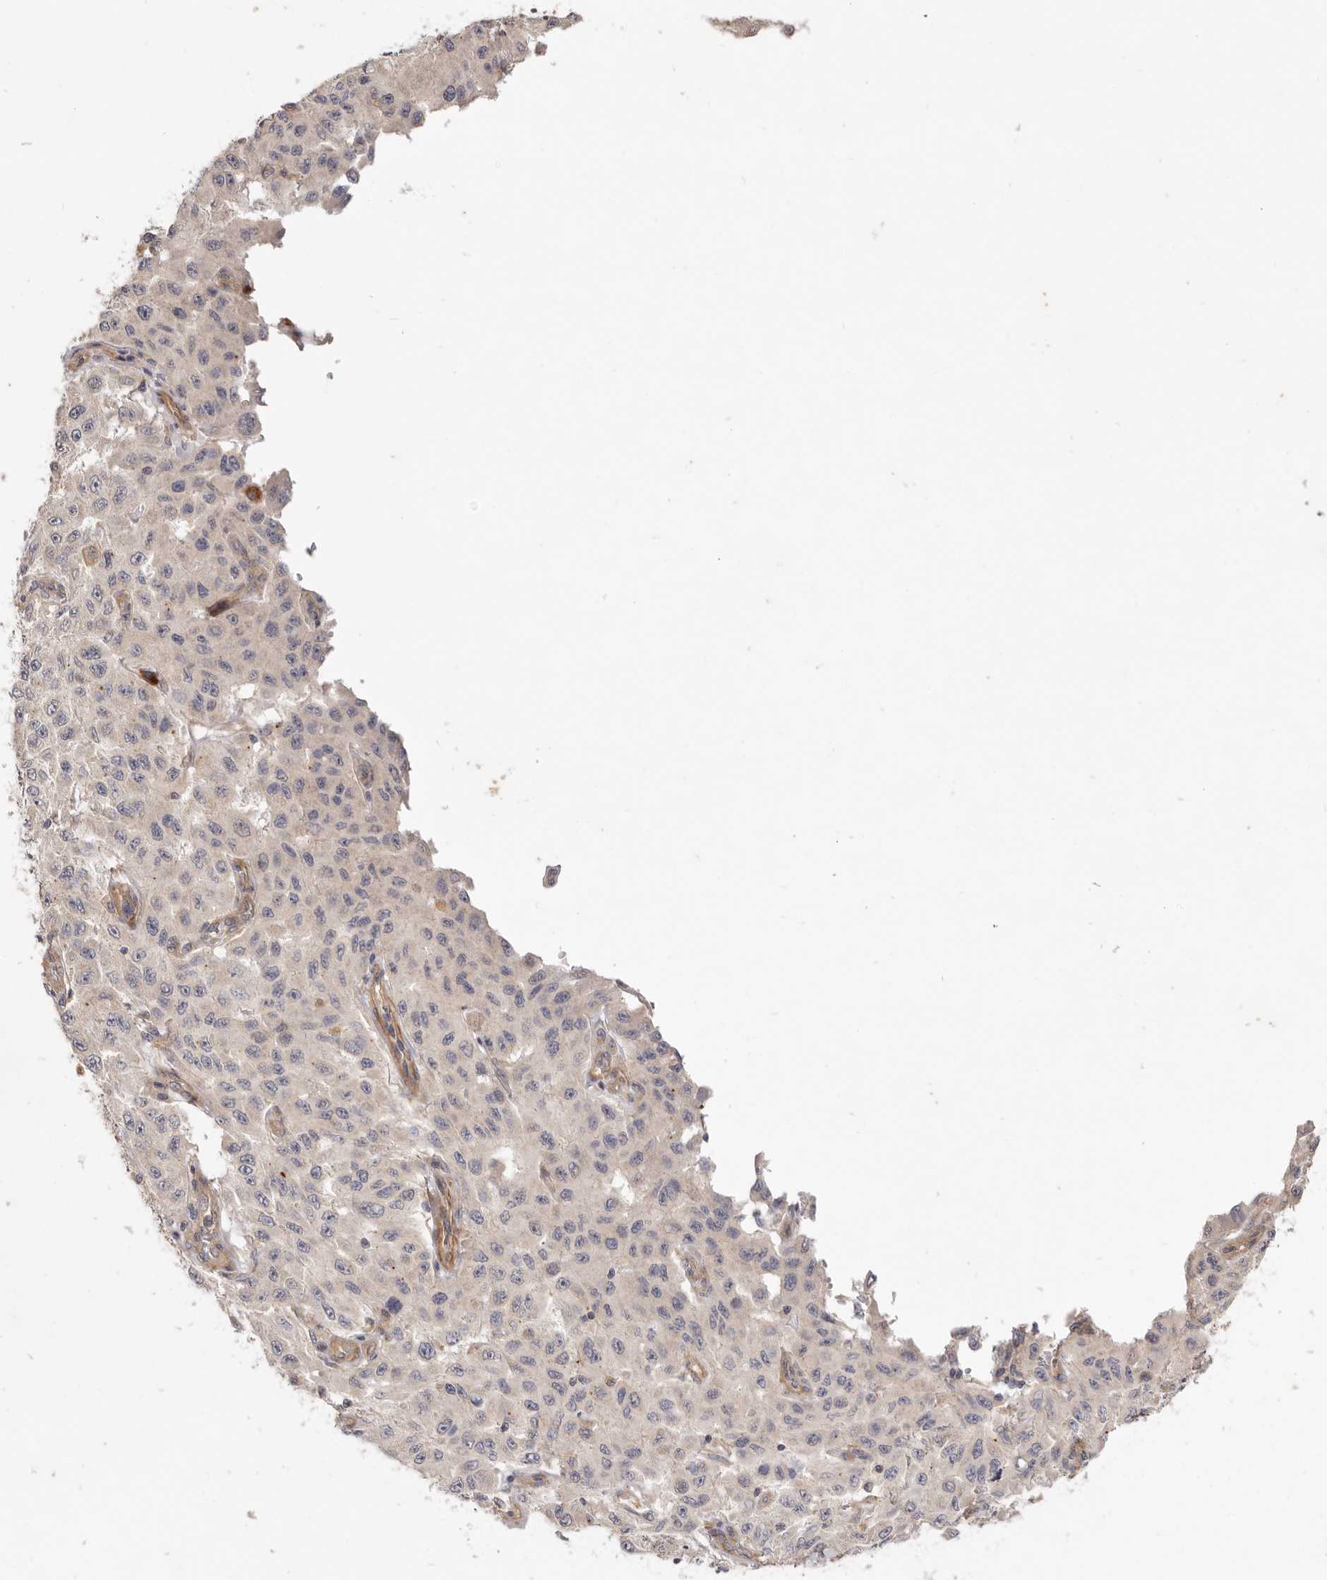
{"staining": {"intensity": "negative", "quantity": "none", "location": "none"}, "tissue": "melanoma", "cell_type": "Tumor cells", "image_type": "cancer", "snomed": [{"axis": "morphology", "description": "Malignant melanoma, NOS"}, {"axis": "topography", "description": "Skin"}], "caption": "The histopathology image exhibits no significant staining in tumor cells of melanoma.", "gene": "ADAMTS9", "patient": {"sex": "male", "age": 30}}